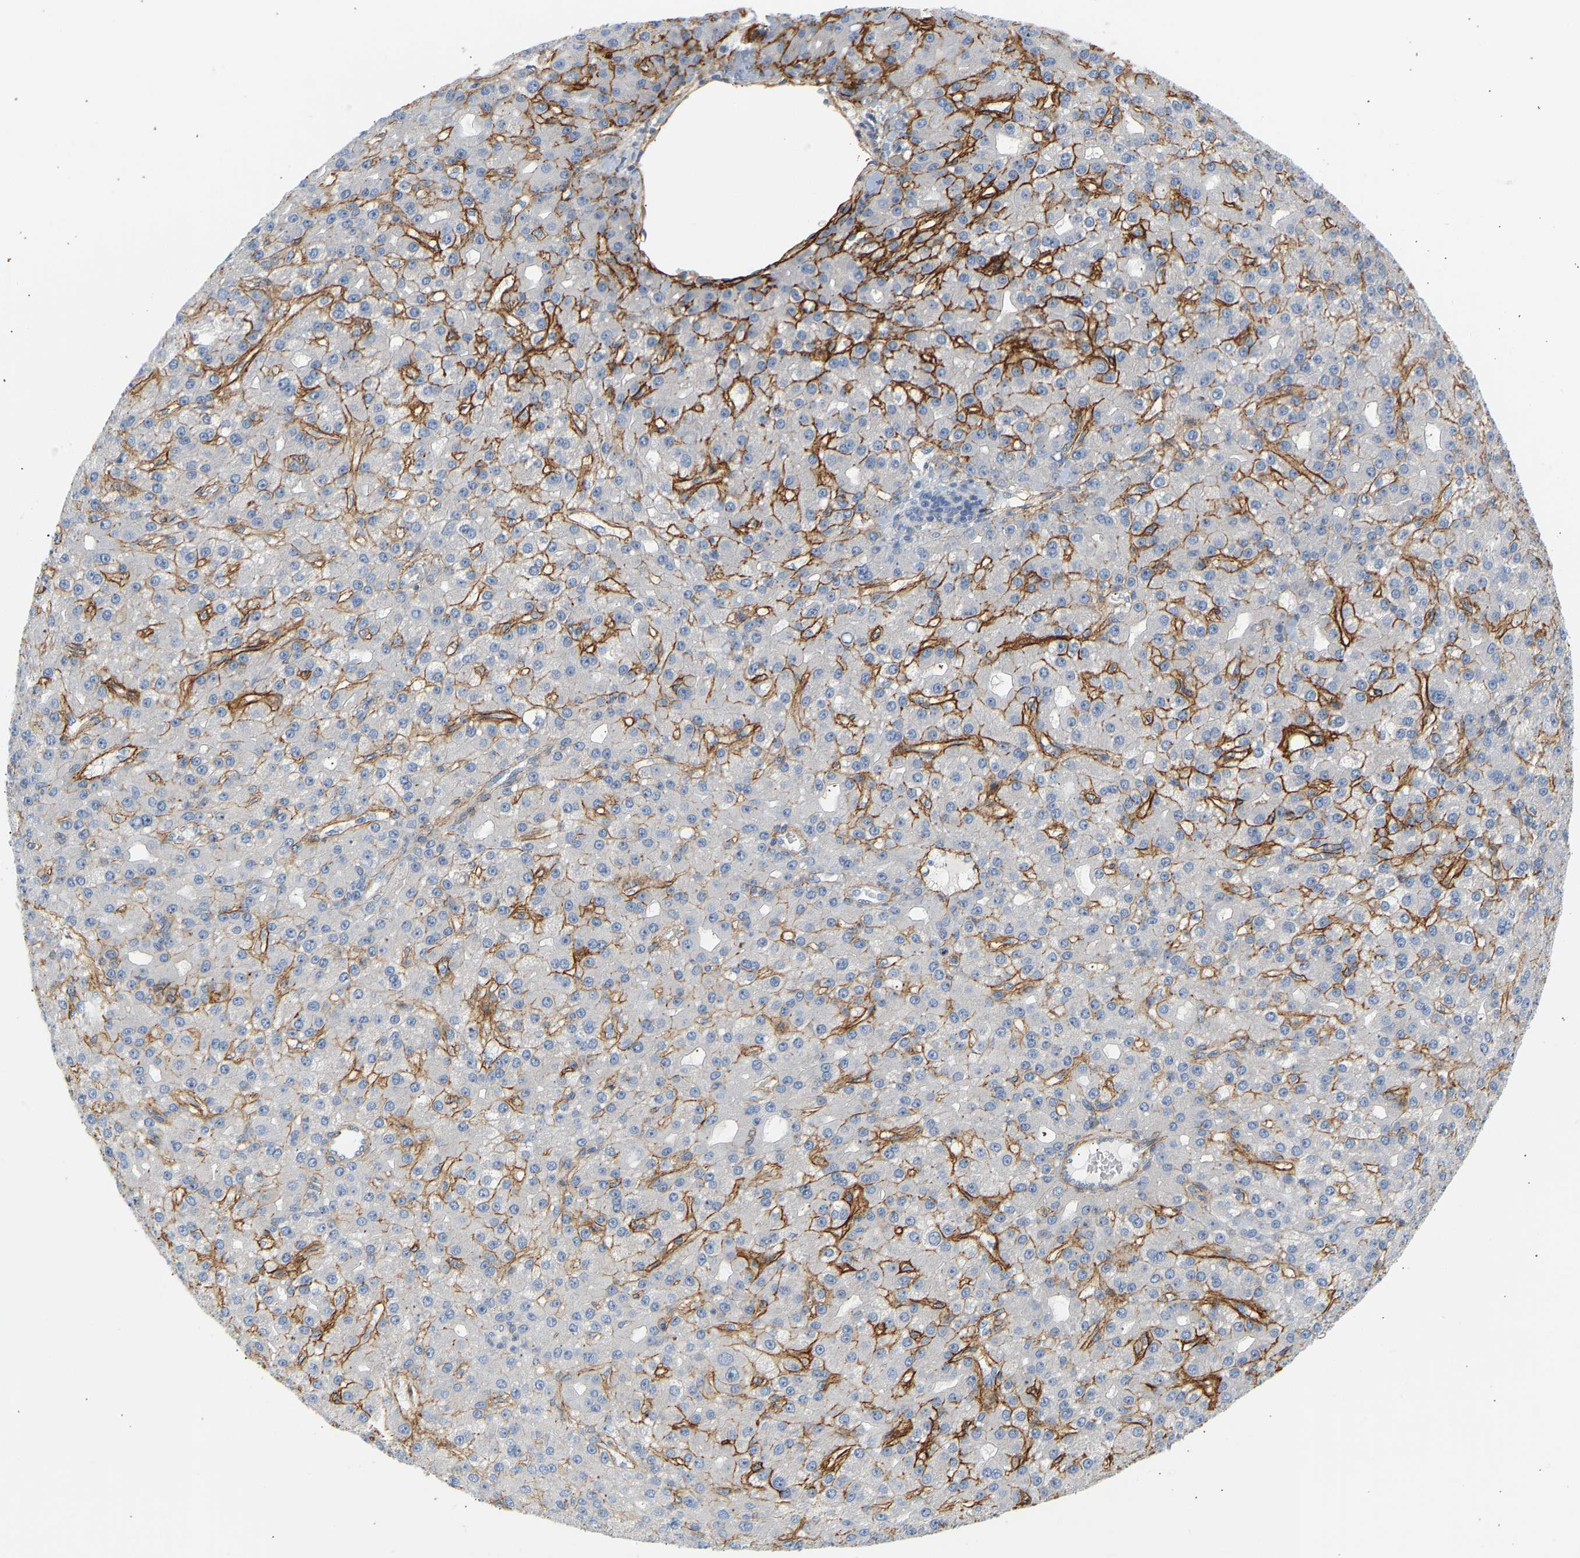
{"staining": {"intensity": "negative", "quantity": "none", "location": "none"}, "tissue": "liver cancer", "cell_type": "Tumor cells", "image_type": "cancer", "snomed": [{"axis": "morphology", "description": "Carcinoma, Hepatocellular, NOS"}, {"axis": "topography", "description": "Liver"}], "caption": "High magnification brightfield microscopy of liver hepatocellular carcinoma stained with DAB (brown) and counterstained with hematoxylin (blue): tumor cells show no significant expression. The staining is performed using DAB brown chromogen with nuclei counter-stained in using hematoxylin.", "gene": "SLC30A7", "patient": {"sex": "male", "age": 67}}